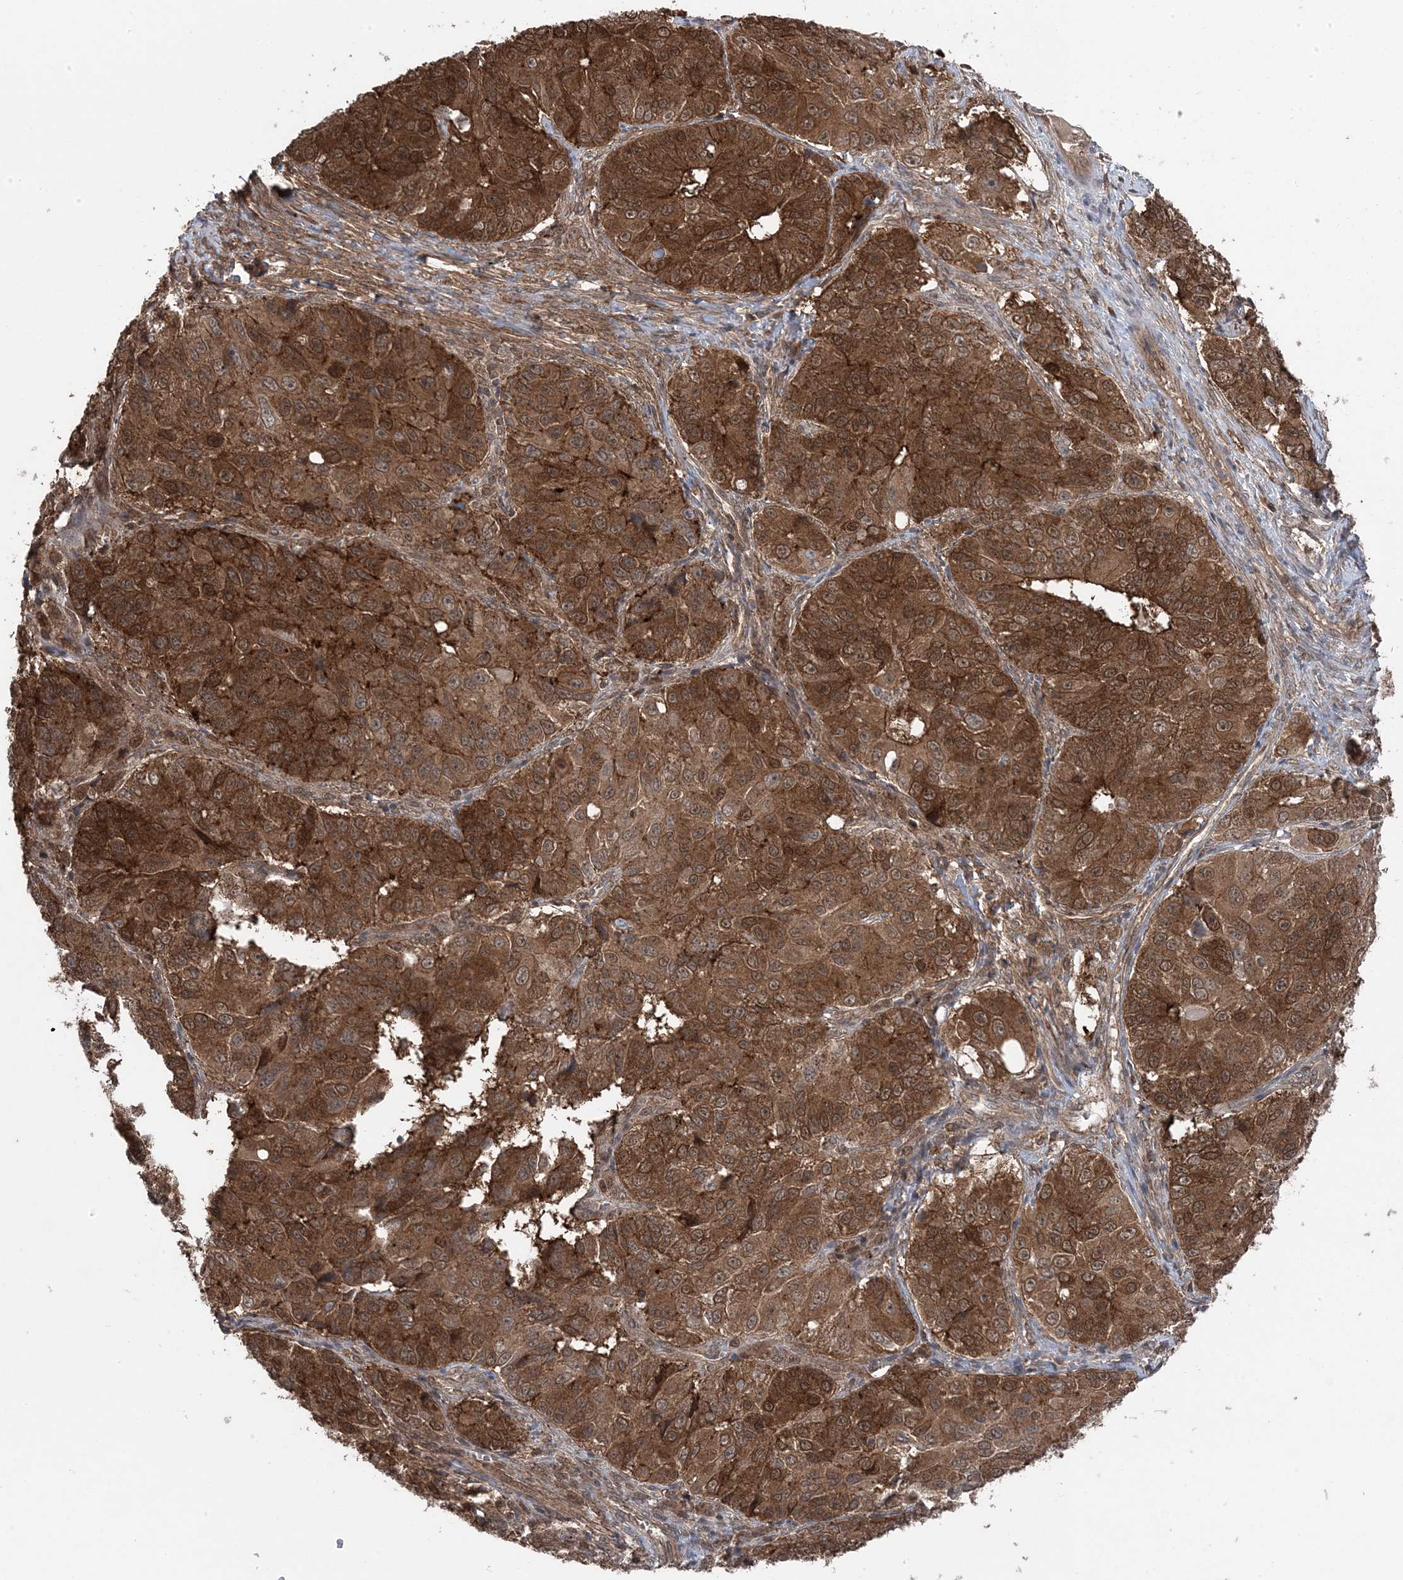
{"staining": {"intensity": "strong", "quantity": ">75%", "location": "cytoplasmic/membranous"}, "tissue": "ovarian cancer", "cell_type": "Tumor cells", "image_type": "cancer", "snomed": [{"axis": "morphology", "description": "Carcinoma, endometroid"}, {"axis": "topography", "description": "Ovary"}], "caption": "Endometroid carcinoma (ovarian) stained with a protein marker reveals strong staining in tumor cells.", "gene": "MAPK1IP1L", "patient": {"sex": "female", "age": 51}}